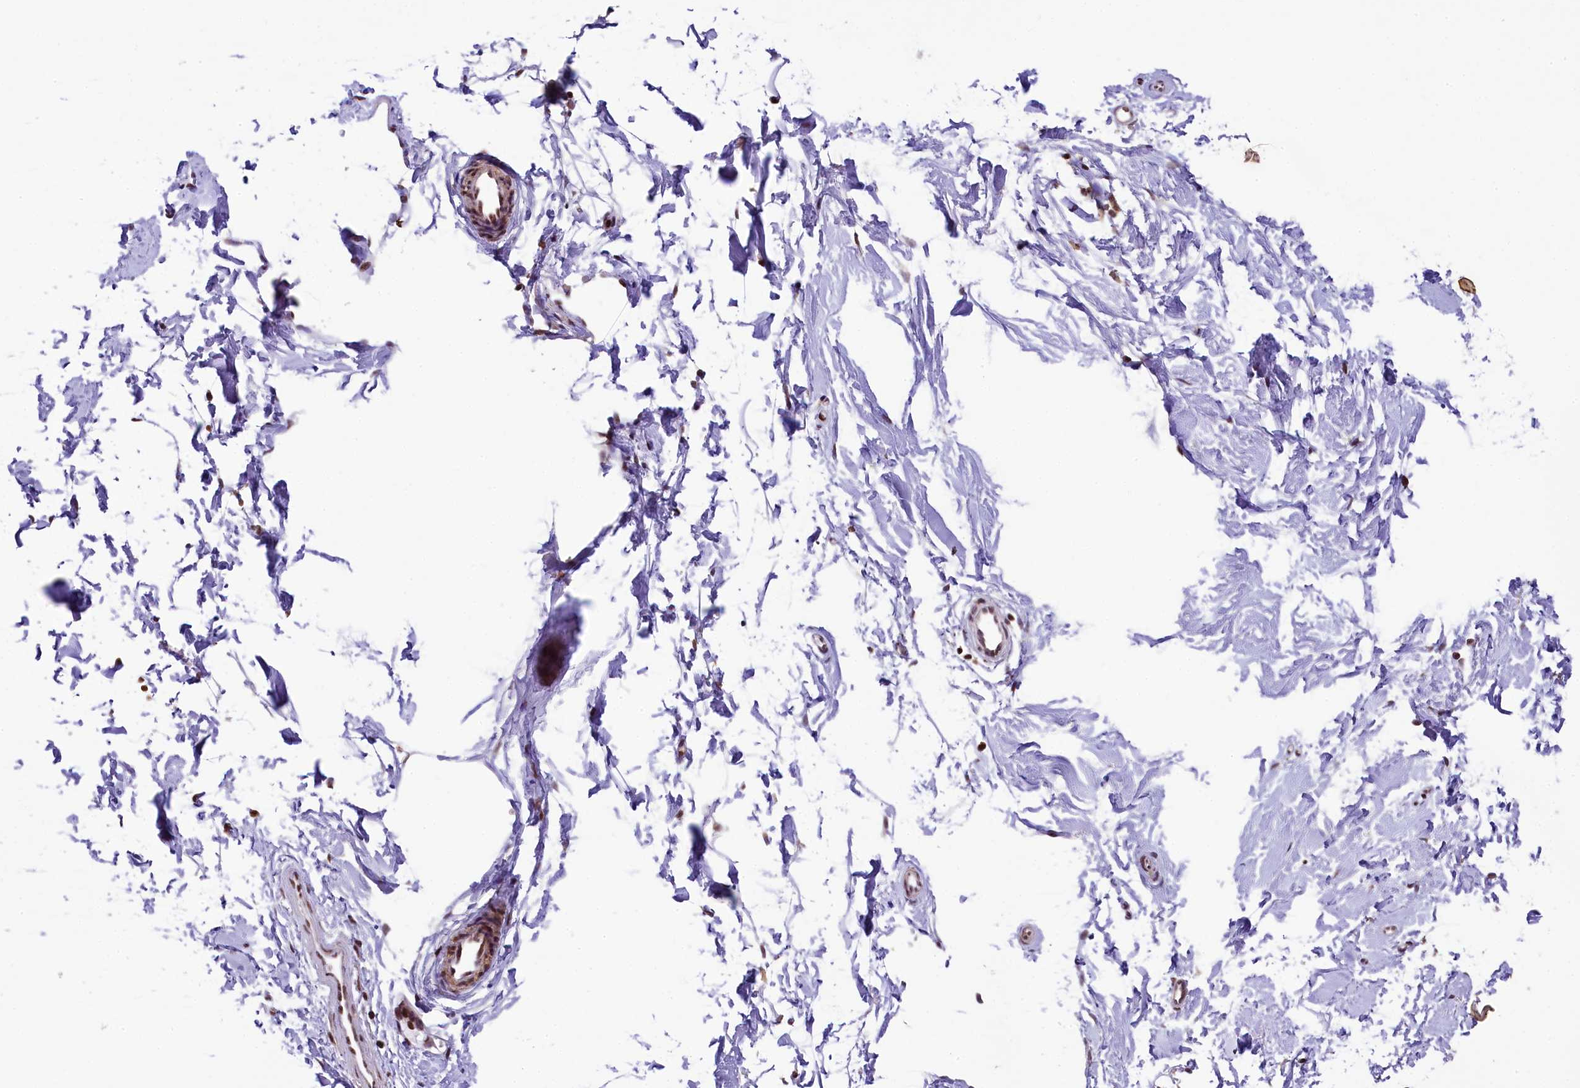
{"staining": {"intensity": "negative", "quantity": "none", "location": "none"}, "tissue": "adipose tissue", "cell_type": "Adipocytes", "image_type": "normal", "snomed": [{"axis": "morphology", "description": "Normal tissue, NOS"}, {"axis": "topography", "description": "Breast"}], "caption": "Adipose tissue was stained to show a protein in brown. There is no significant positivity in adipocytes. (DAB (3,3'-diaminobenzidine) immunohistochemistry (IHC), high magnification).", "gene": "RBBP8", "patient": {"sex": "female", "age": 23}}